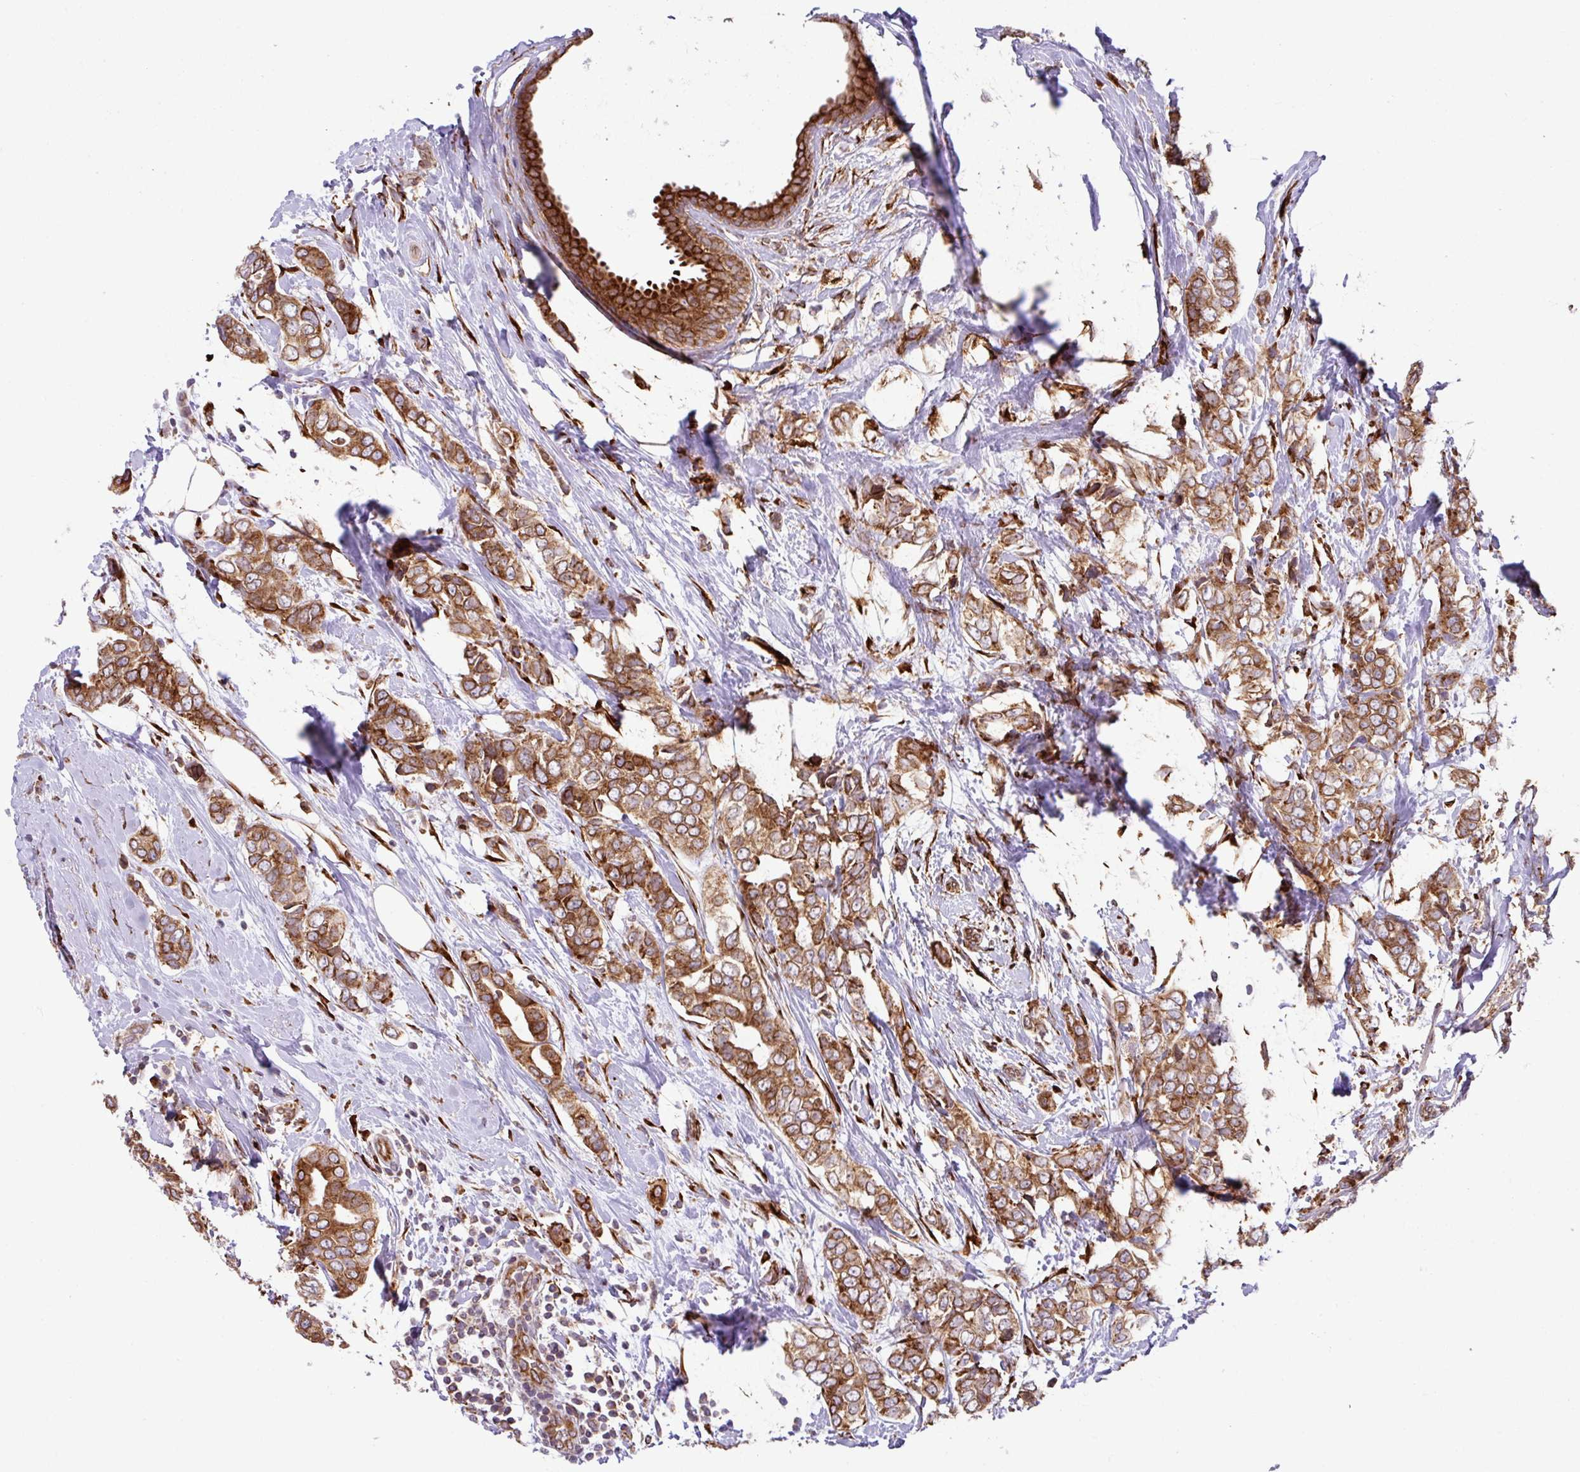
{"staining": {"intensity": "strong", "quantity": ">75%", "location": "cytoplasmic/membranous"}, "tissue": "breast cancer", "cell_type": "Tumor cells", "image_type": "cancer", "snomed": [{"axis": "morphology", "description": "Lobular carcinoma"}, {"axis": "topography", "description": "Breast"}], "caption": "Immunohistochemistry of breast lobular carcinoma exhibits high levels of strong cytoplasmic/membranous expression in about >75% of tumor cells.", "gene": "SLC39A7", "patient": {"sex": "female", "age": 51}}